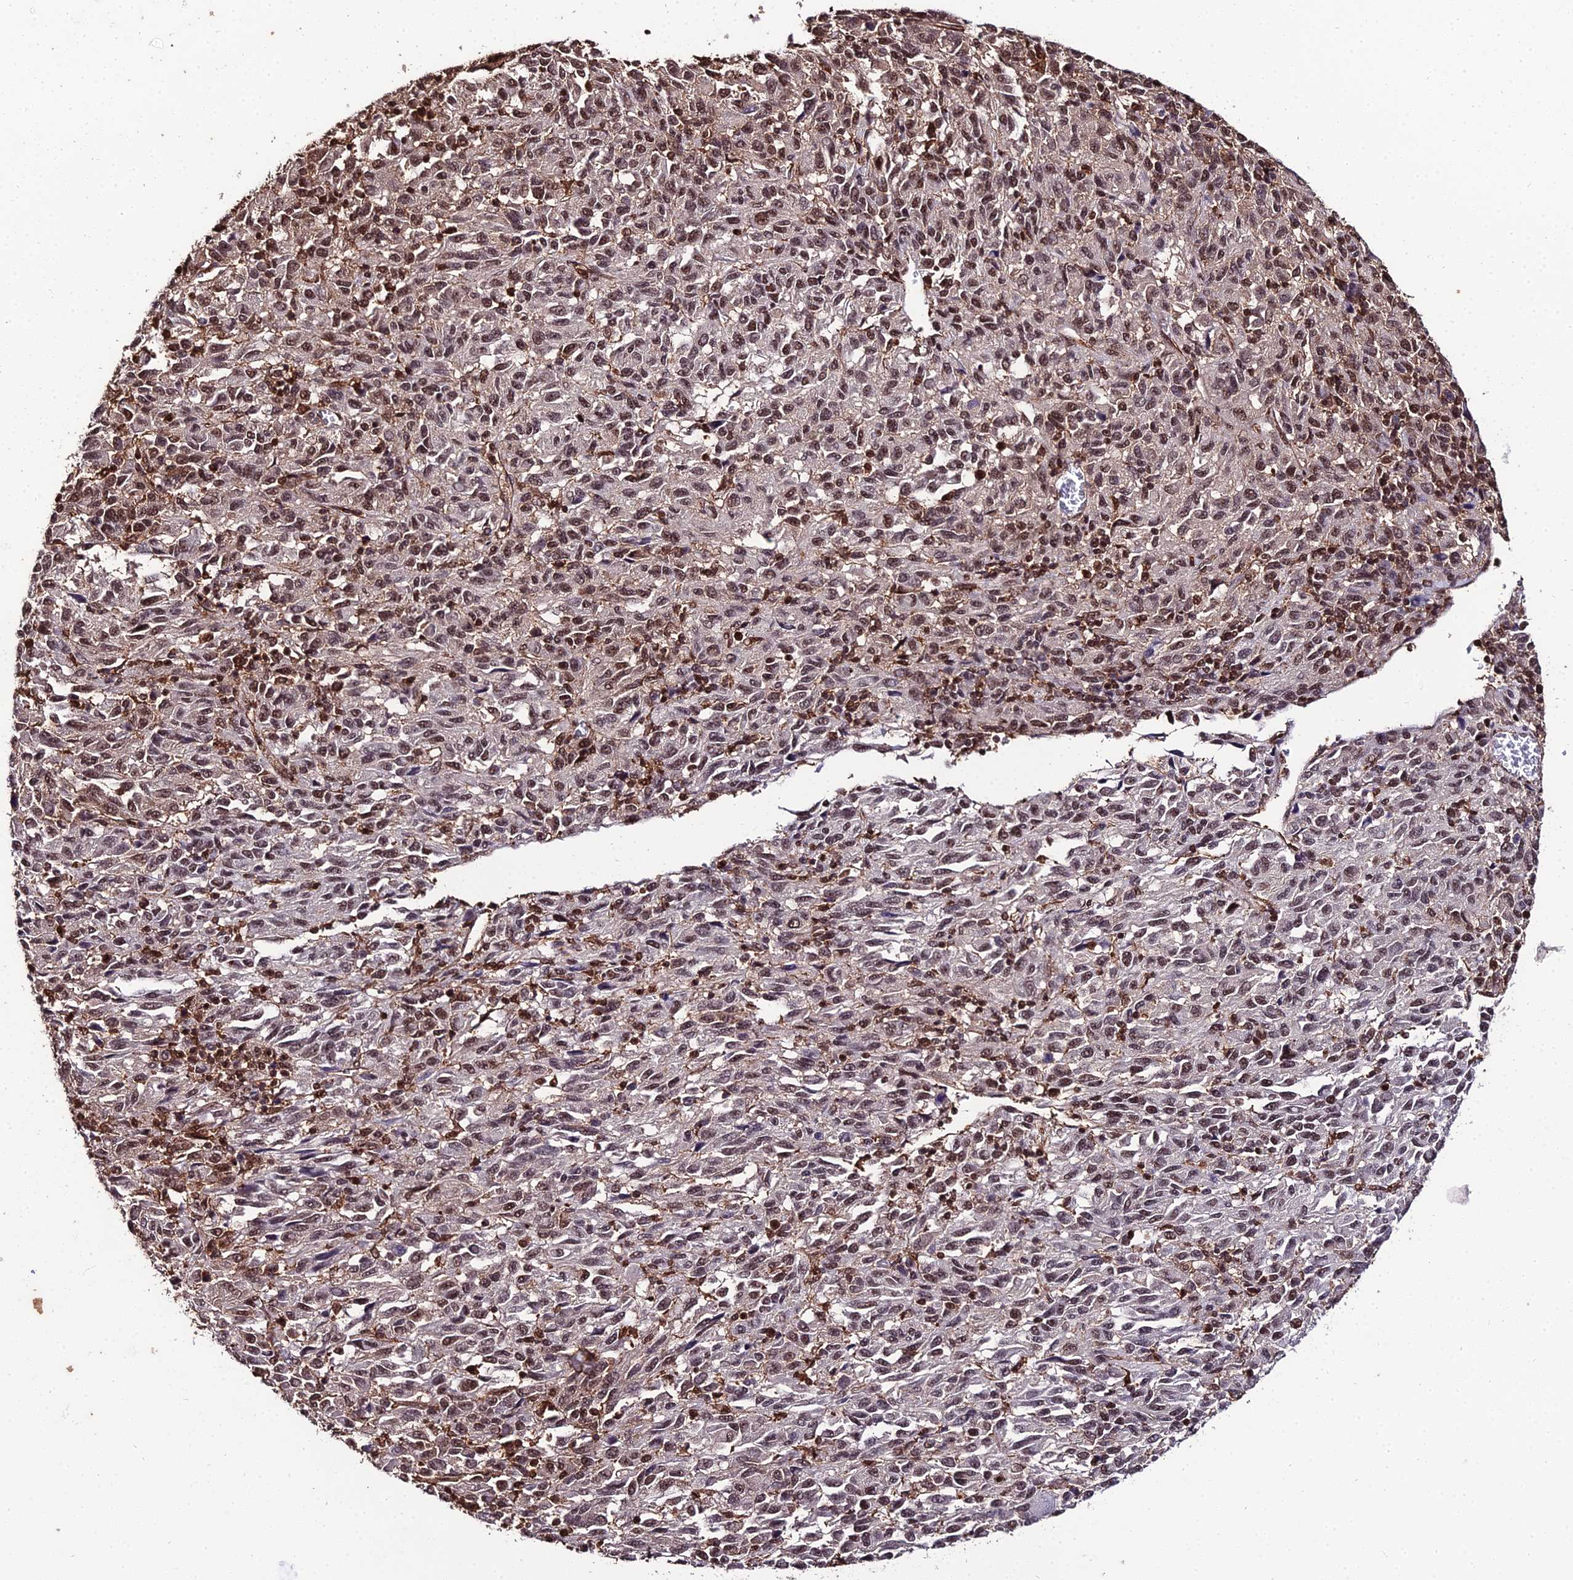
{"staining": {"intensity": "moderate", "quantity": "25%-75%", "location": "nuclear"}, "tissue": "melanoma", "cell_type": "Tumor cells", "image_type": "cancer", "snomed": [{"axis": "morphology", "description": "Malignant melanoma, Metastatic site"}, {"axis": "topography", "description": "Lung"}], "caption": "Immunohistochemical staining of human melanoma shows moderate nuclear protein staining in approximately 25%-75% of tumor cells.", "gene": "PPP4C", "patient": {"sex": "male", "age": 64}}